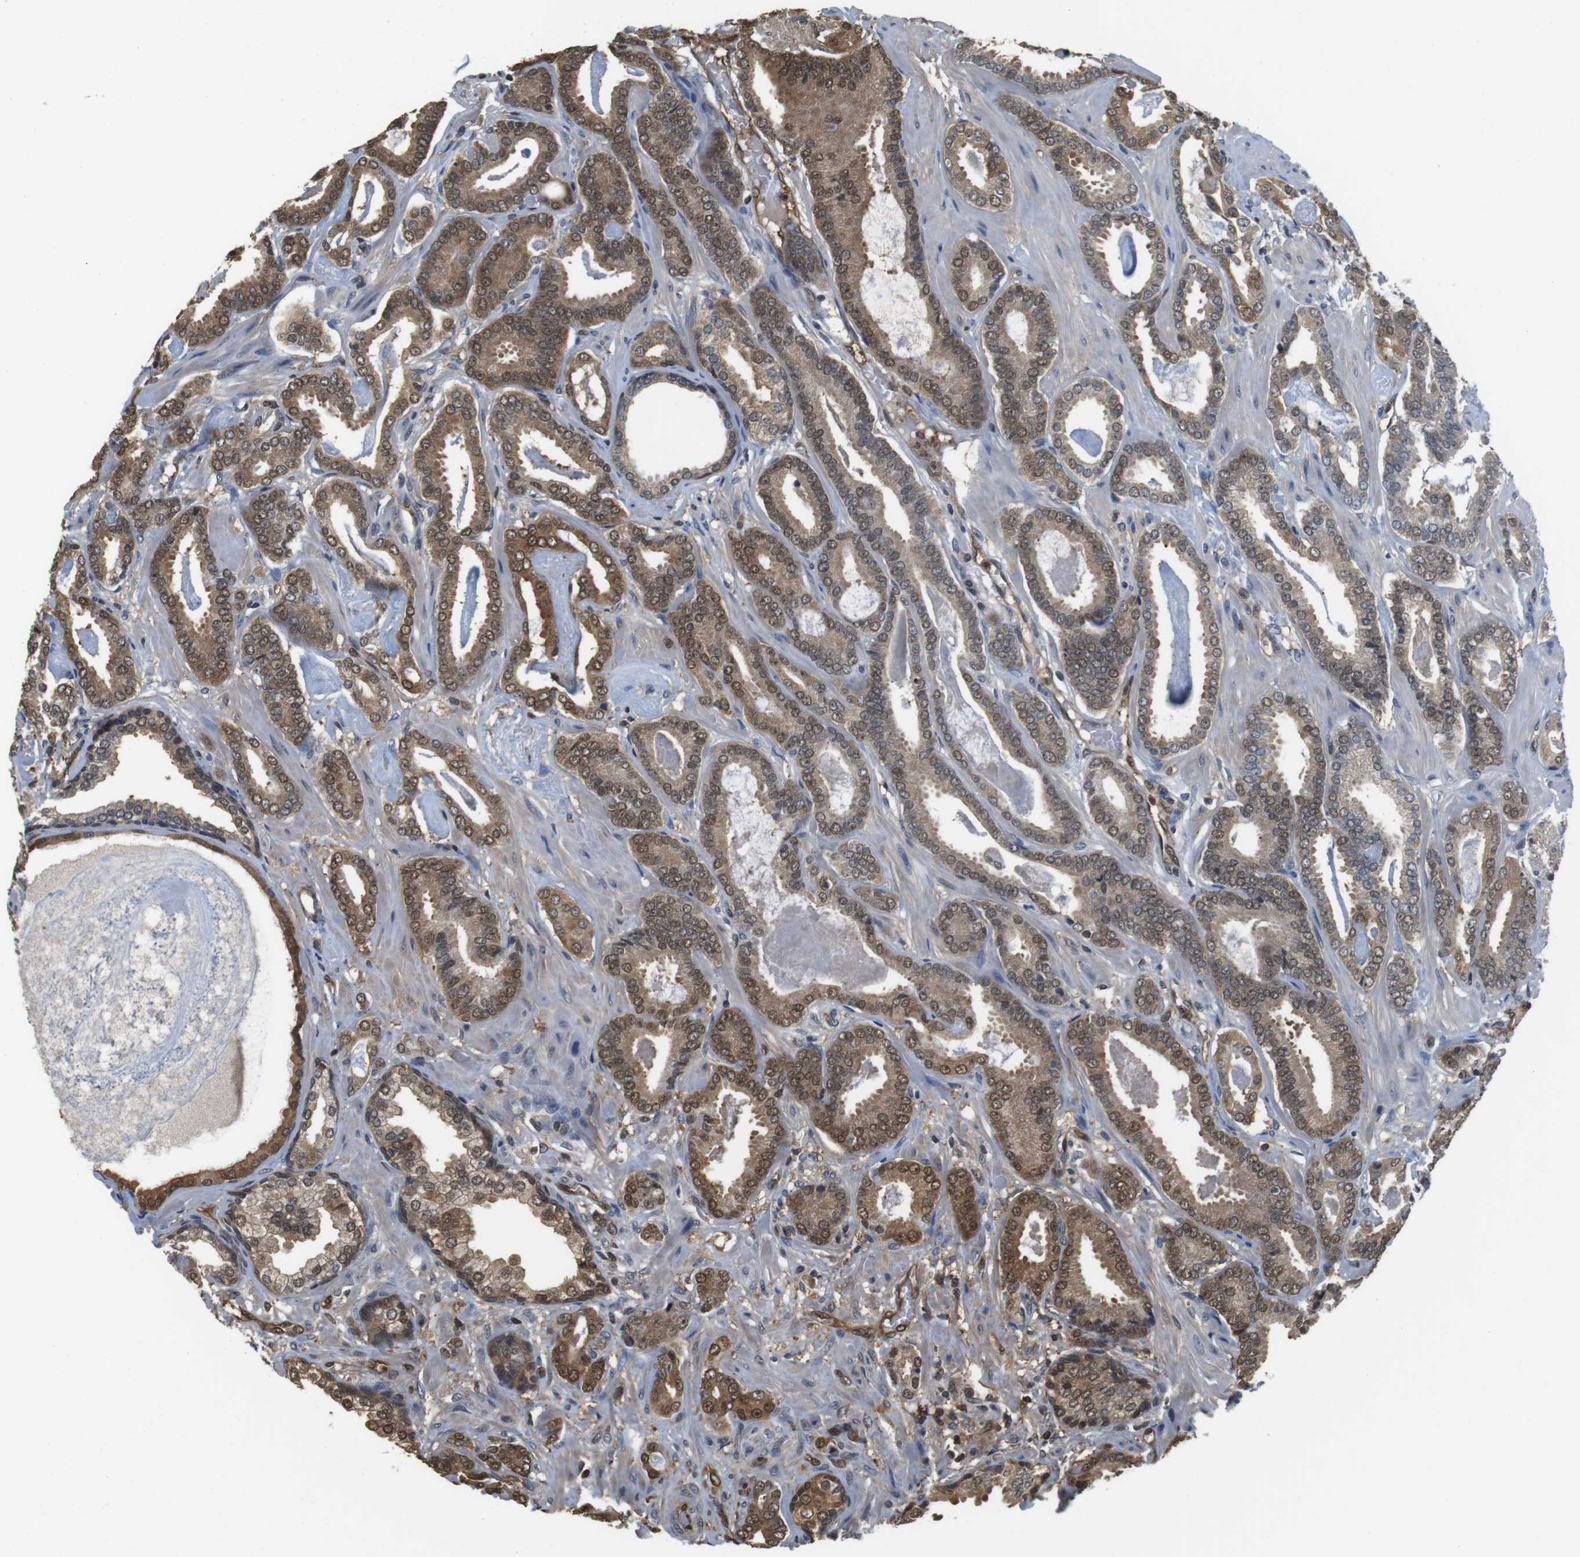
{"staining": {"intensity": "moderate", "quantity": ">75%", "location": "cytoplasmic/membranous,nuclear"}, "tissue": "prostate cancer", "cell_type": "Tumor cells", "image_type": "cancer", "snomed": [{"axis": "morphology", "description": "Adenocarcinoma, Low grade"}, {"axis": "topography", "description": "Prostate"}], "caption": "Brown immunohistochemical staining in human adenocarcinoma (low-grade) (prostate) shows moderate cytoplasmic/membranous and nuclear positivity in about >75% of tumor cells. (DAB (3,3'-diaminobenzidine) = brown stain, brightfield microscopy at high magnification).", "gene": "LDHA", "patient": {"sex": "male", "age": 53}}